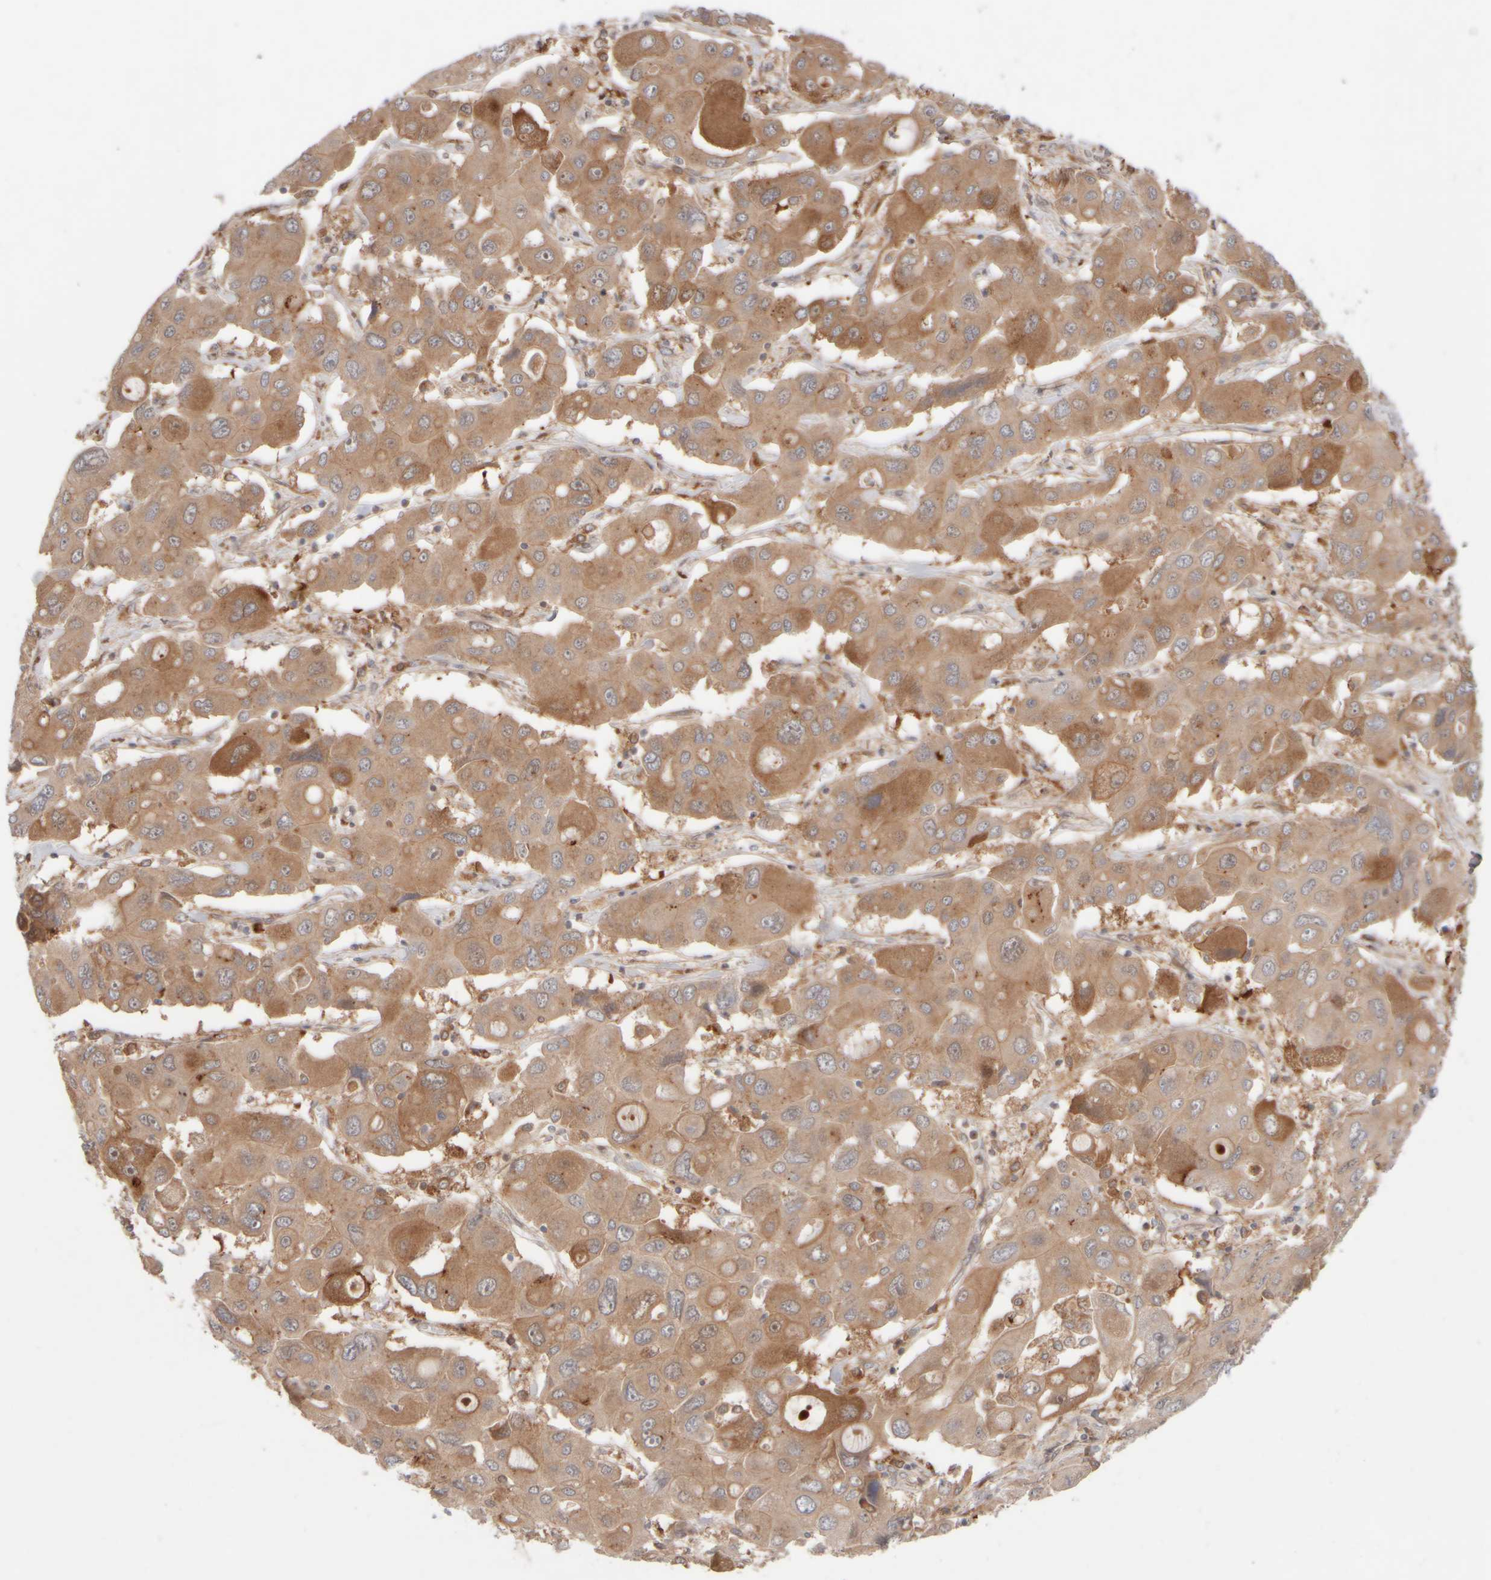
{"staining": {"intensity": "moderate", "quantity": ">75%", "location": "cytoplasmic/membranous"}, "tissue": "liver cancer", "cell_type": "Tumor cells", "image_type": "cancer", "snomed": [{"axis": "morphology", "description": "Cholangiocarcinoma"}, {"axis": "topography", "description": "Liver"}], "caption": "Moderate cytoplasmic/membranous positivity for a protein is identified in about >75% of tumor cells of liver cancer (cholangiocarcinoma) using immunohistochemistry.", "gene": "GCN1", "patient": {"sex": "male", "age": 67}}